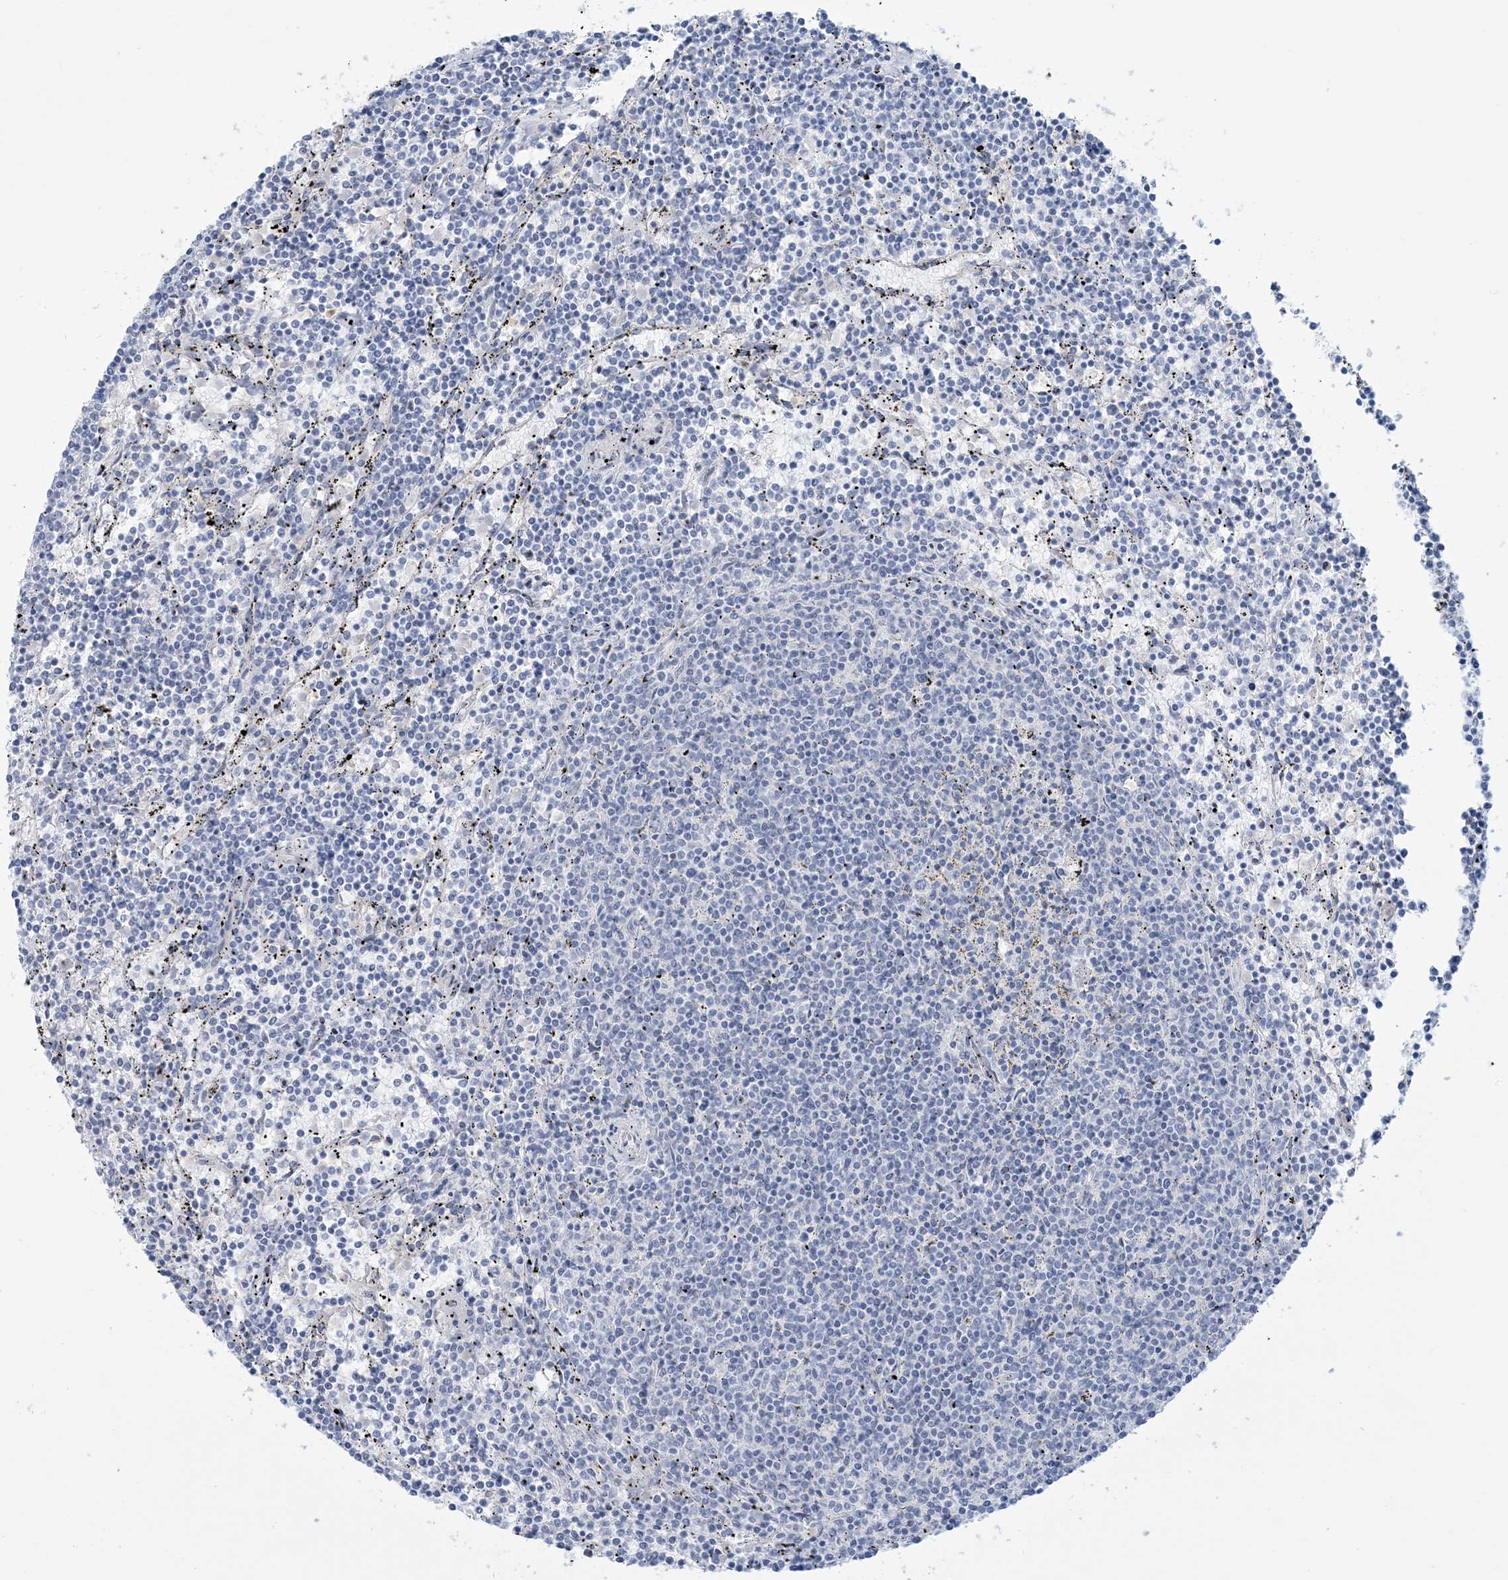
{"staining": {"intensity": "negative", "quantity": "none", "location": "none"}, "tissue": "lymphoma", "cell_type": "Tumor cells", "image_type": "cancer", "snomed": [{"axis": "morphology", "description": "Malignant lymphoma, non-Hodgkin's type, Low grade"}, {"axis": "topography", "description": "Spleen"}], "caption": "Image shows no significant protein expression in tumor cells of lymphoma.", "gene": "MTHFD2L", "patient": {"sex": "female", "age": 50}}